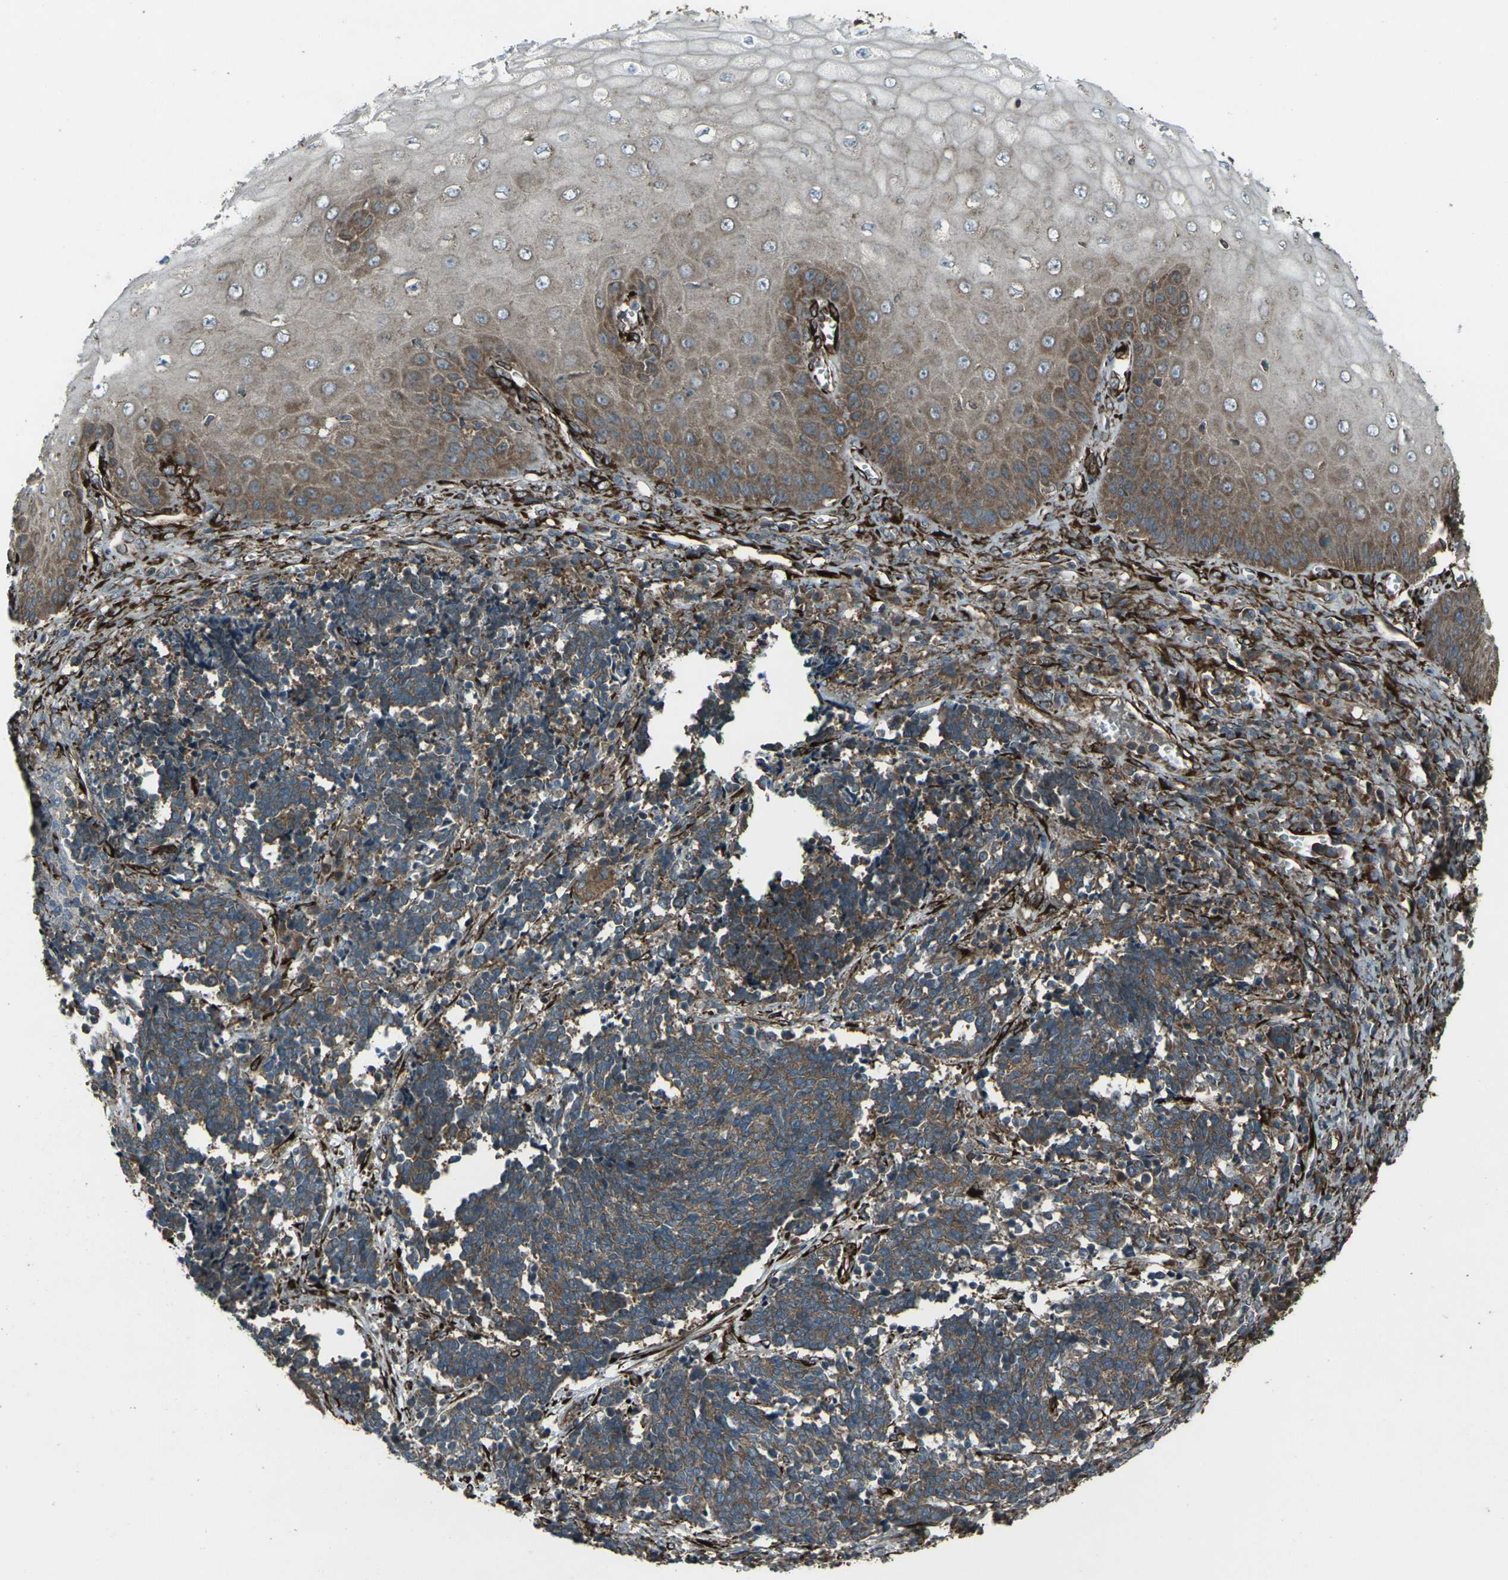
{"staining": {"intensity": "moderate", "quantity": ">75%", "location": "cytoplasmic/membranous"}, "tissue": "cervical cancer", "cell_type": "Tumor cells", "image_type": "cancer", "snomed": [{"axis": "morphology", "description": "Squamous cell carcinoma, NOS"}, {"axis": "topography", "description": "Cervix"}], "caption": "Squamous cell carcinoma (cervical) stained with DAB immunohistochemistry exhibits medium levels of moderate cytoplasmic/membranous expression in about >75% of tumor cells.", "gene": "LSMEM1", "patient": {"sex": "female", "age": 35}}